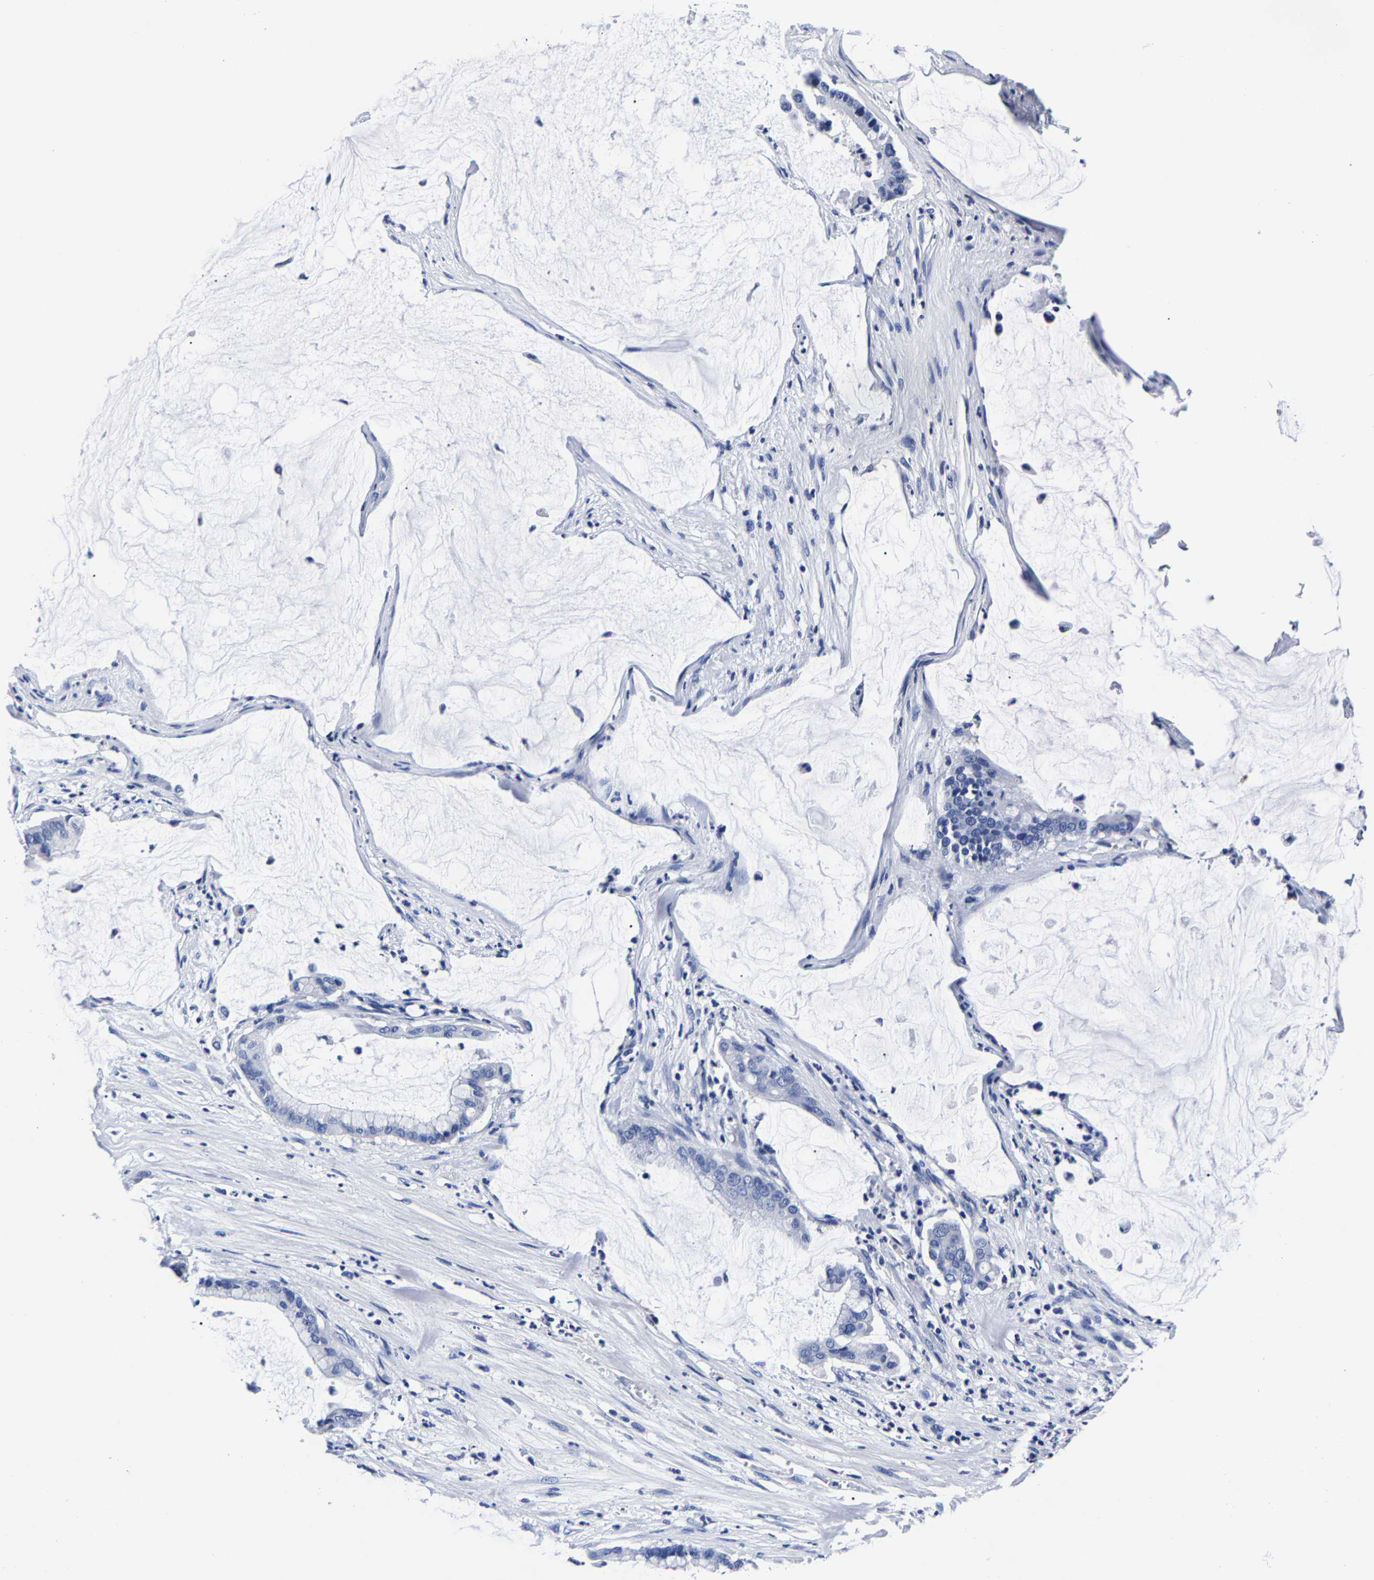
{"staining": {"intensity": "negative", "quantity": "none", "location": "none"}, "tissue": "pancreatic cancer", "cell_type": "Tumor cells", "image_type": "cancer", "snomed": [{"axis": "morphology", "description": "Adenocarcinoma, NOS"}, {"axis": "topography", "description": "Pancreas"}], "caption": "IHC histopathology image of adenocarcinoma (pancreatic) stained for a protein (brown), which displays no expression in tumor cells.", "gene": "CPA2", "patient": {"sex": "male", "age": 41}}